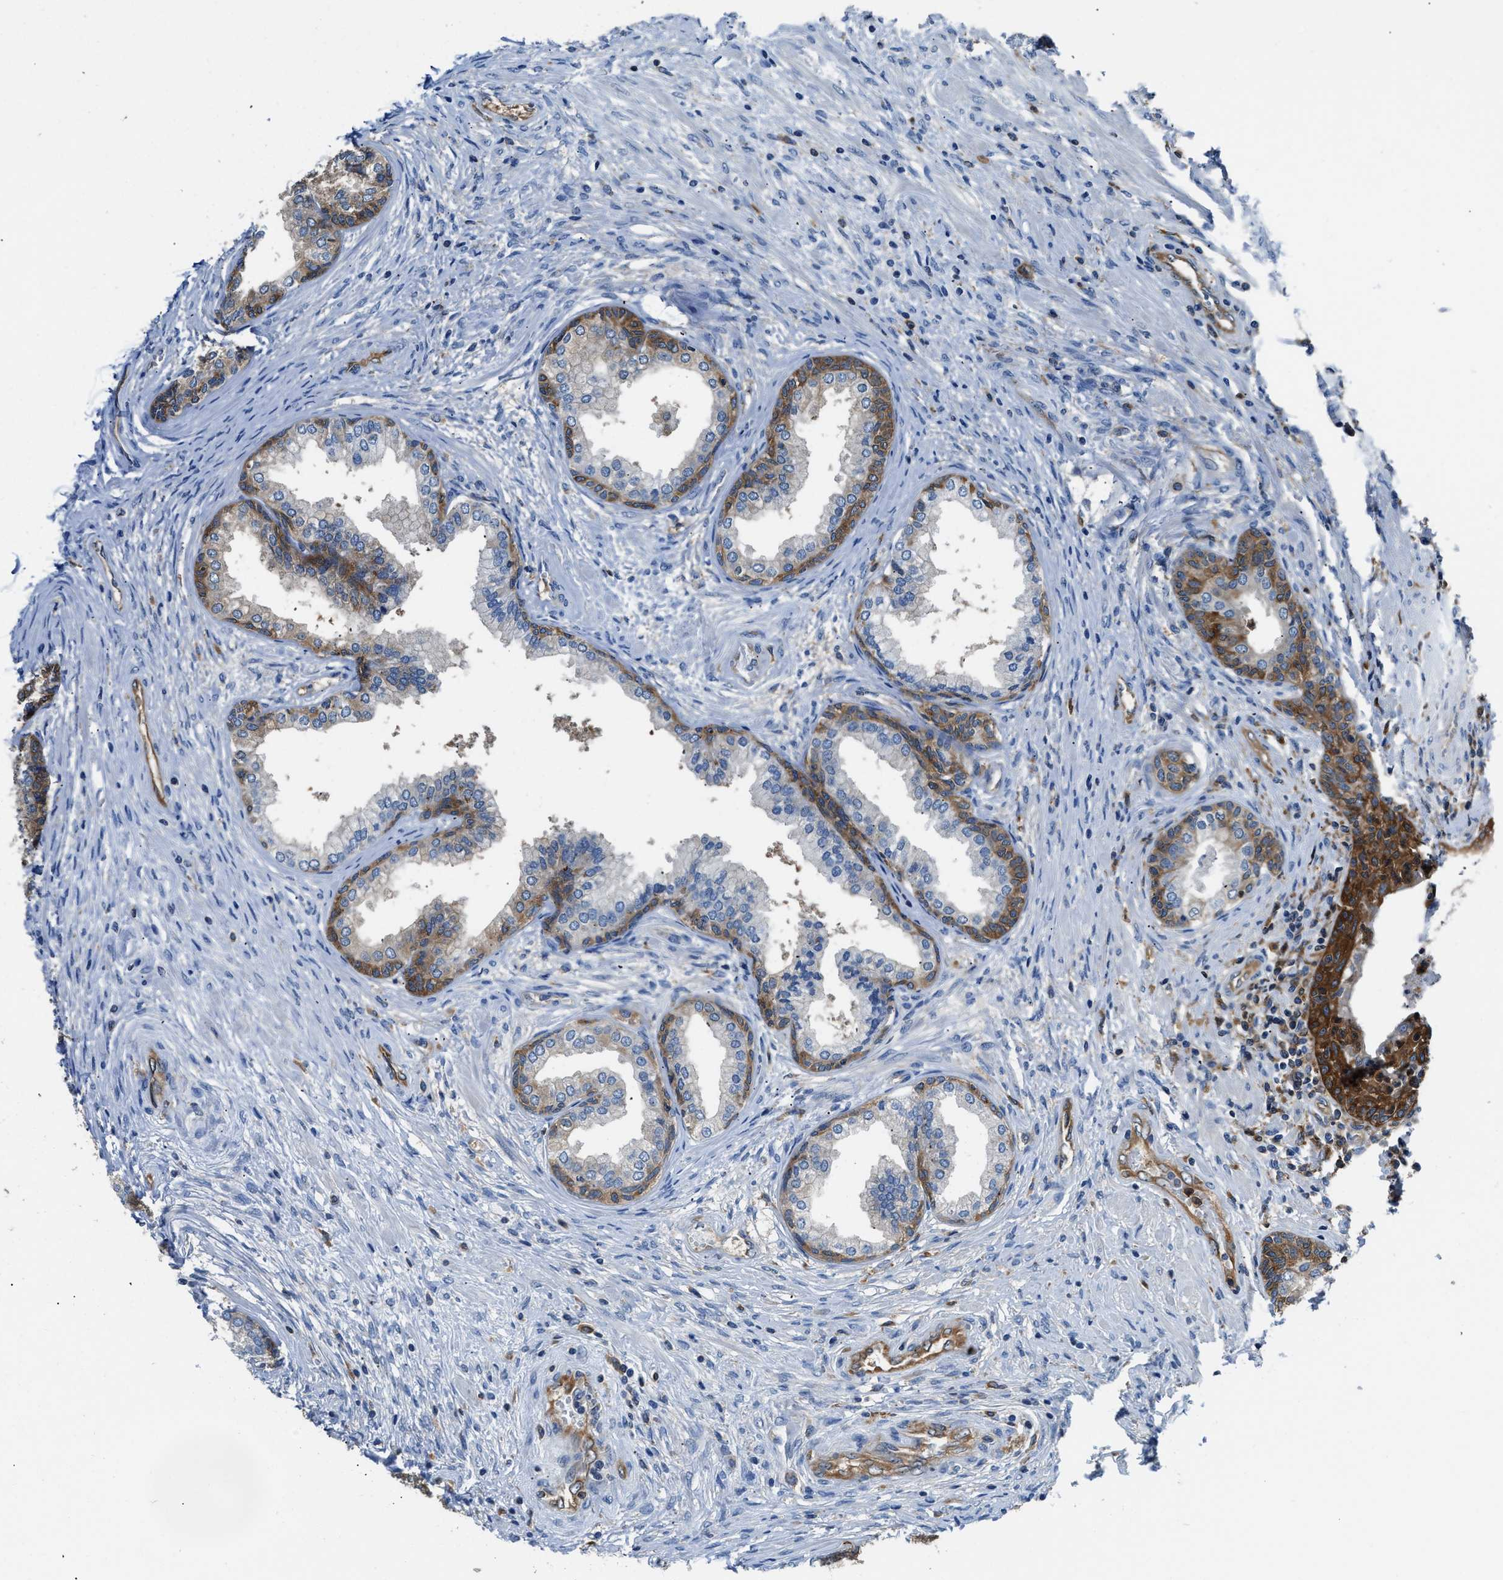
{"staining": {"intensity": "moderate", "quantity": "25%-75%", "location": "cytoplasmic/membranous"}, "tissue": "prostate", "cell_type": "Glandular cells", "image_type": "normal", "snomed": [{"axis": "morphology", "description": "Normal tissue, NOS"}, {"axis": "topography", "description": "Prostate"}], "caption": "Prostate stained for a protein (brown) displays moderate cytoplasmic/membranous positive staining in approximately 25%-75% of glandular cells.", "gene": "PKM", "patient": {"sex": "male", "age": 76}}